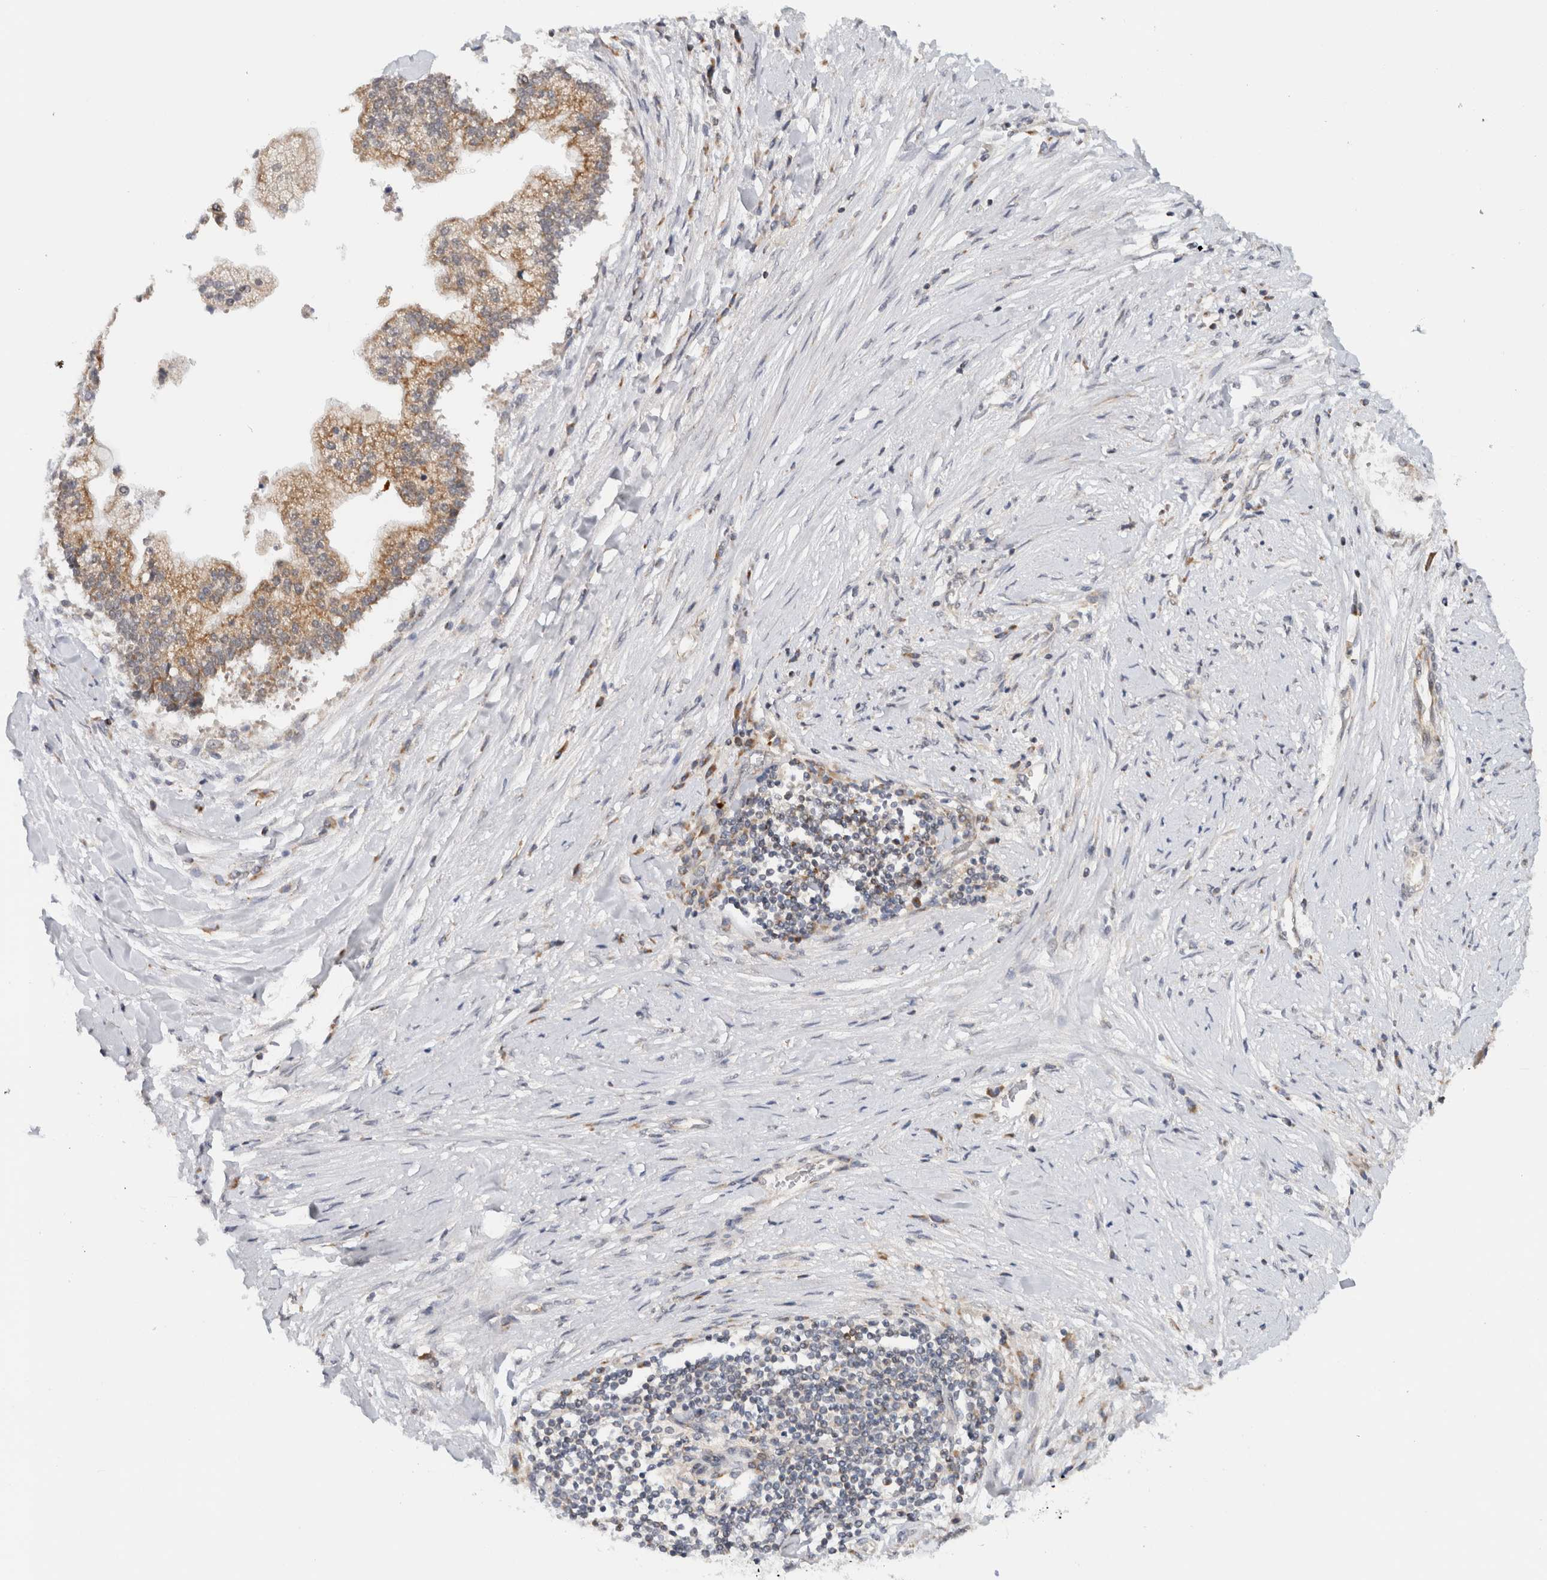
{"staining": {"intensity": "moderate", "quantity": ">75%", "location": "cytoplasmic/membranous"}, "tissue": "liver cancer", "cell_type": "Tumor cells", "image_type": "cancer", "snomed": [{"axis": "morphology", "description": "Cholangiocarcinoma"}, {"axis": "topography", "description": "Liver"}], "caption": "Protein staining reveals moderate cytoplasmic/membranous staining in approximately >75% of tumor cells in liver cancer (cholangiocarcinoma).", "gene": "CMC2", "patient": {"sex": "male", "age": 50}}